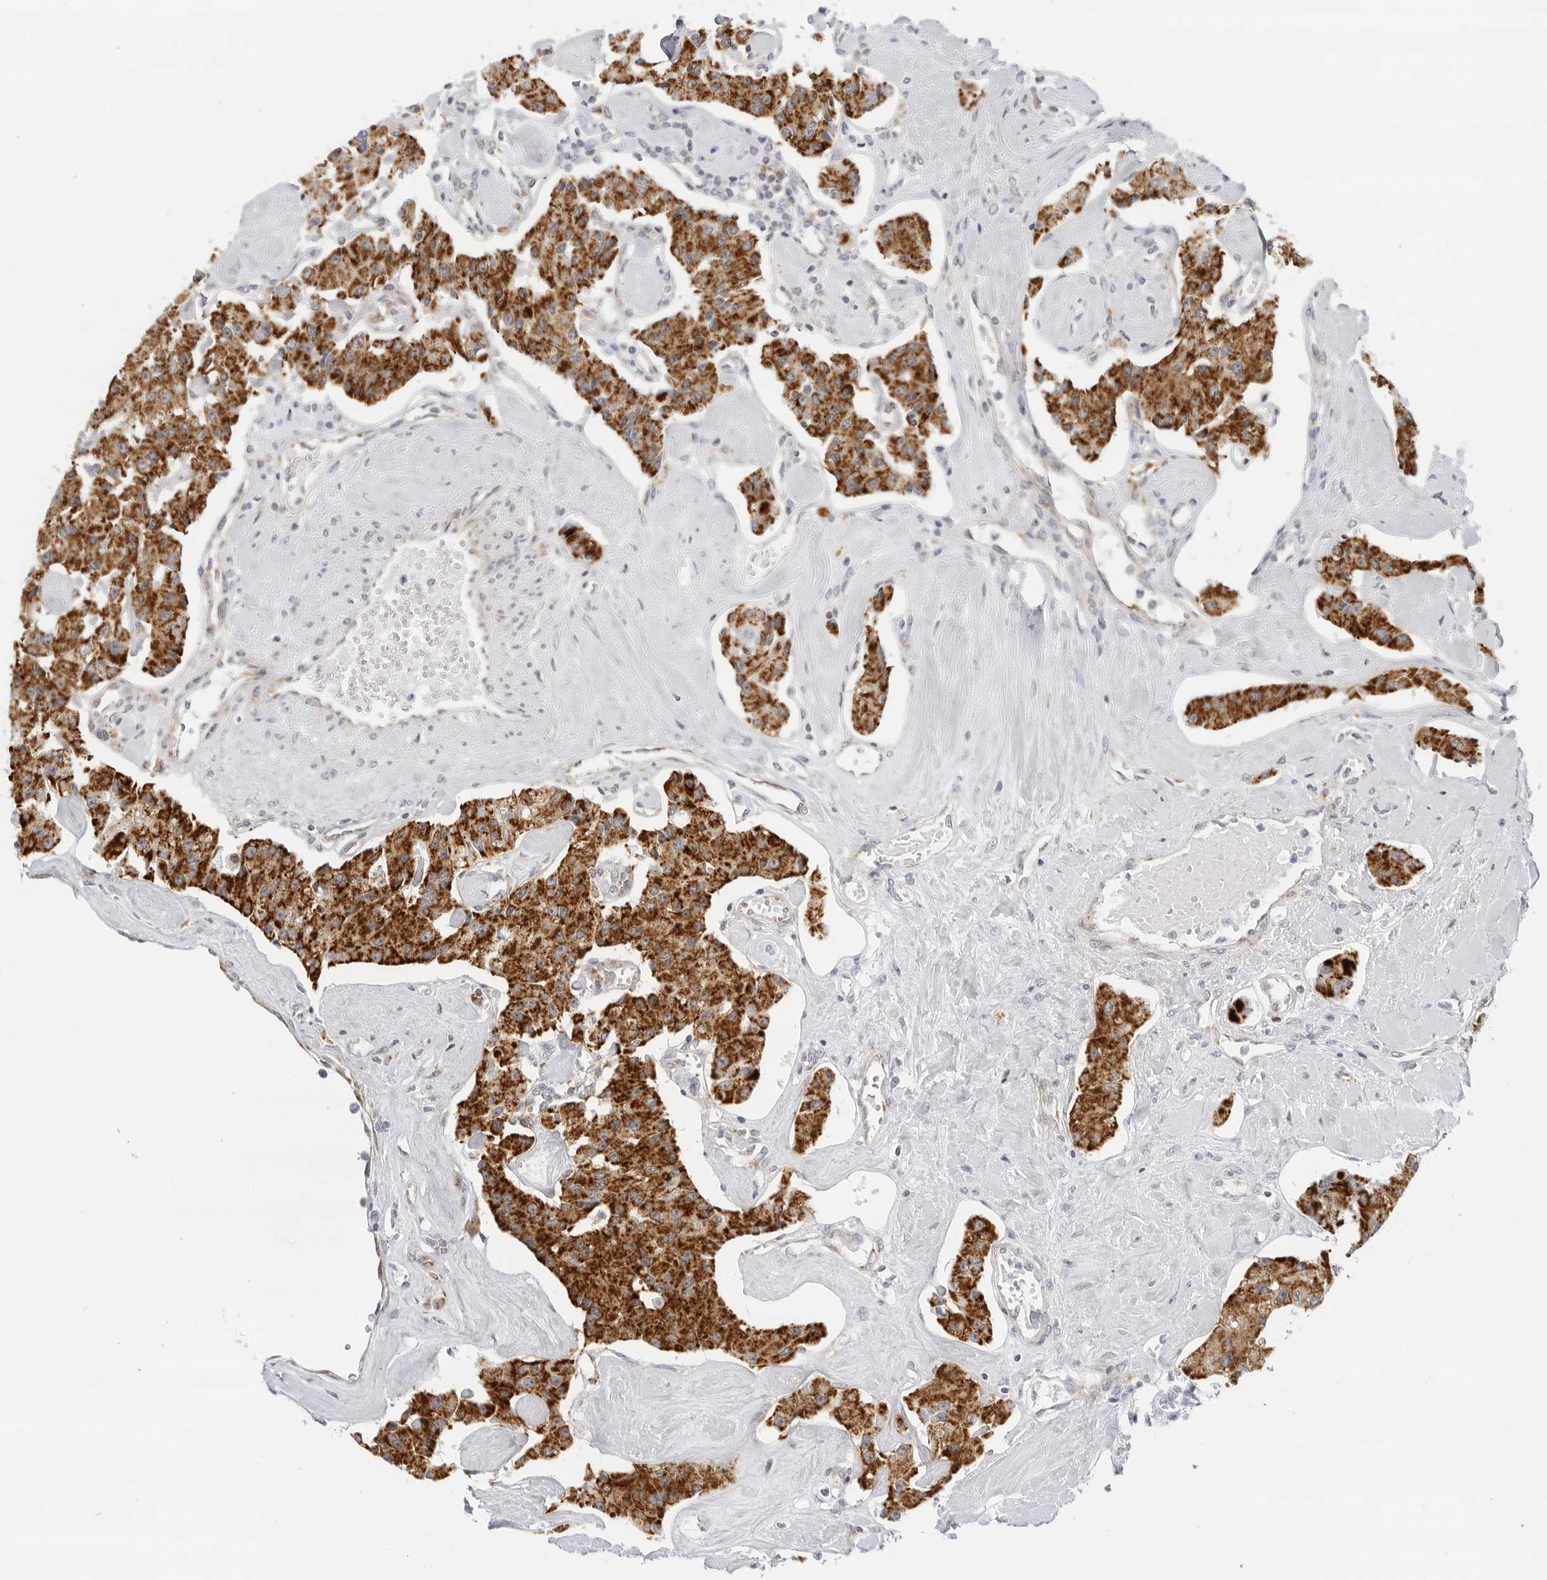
{"staining": {"intensity": "strong", "quantity": ">75%", "location": "cytoplasmic/membranous"}, "tissue": "carcinoid", "cell_type": "Tumor cells", "image_type": "cancer", "snomed": [{"axis": "morphology", "description": "Carcinoid, malignant, NOS"}, {"axis": "topography", "description": "Pancreas"}], "caption": "About >75% of tumor cells in human carcinoid exhibit strong cytoplasmic/membranous protein expression as visualized by brown immunohistochemical staining.", "gene": "CIART", "patient": {"sex": "male", "age": 41}}